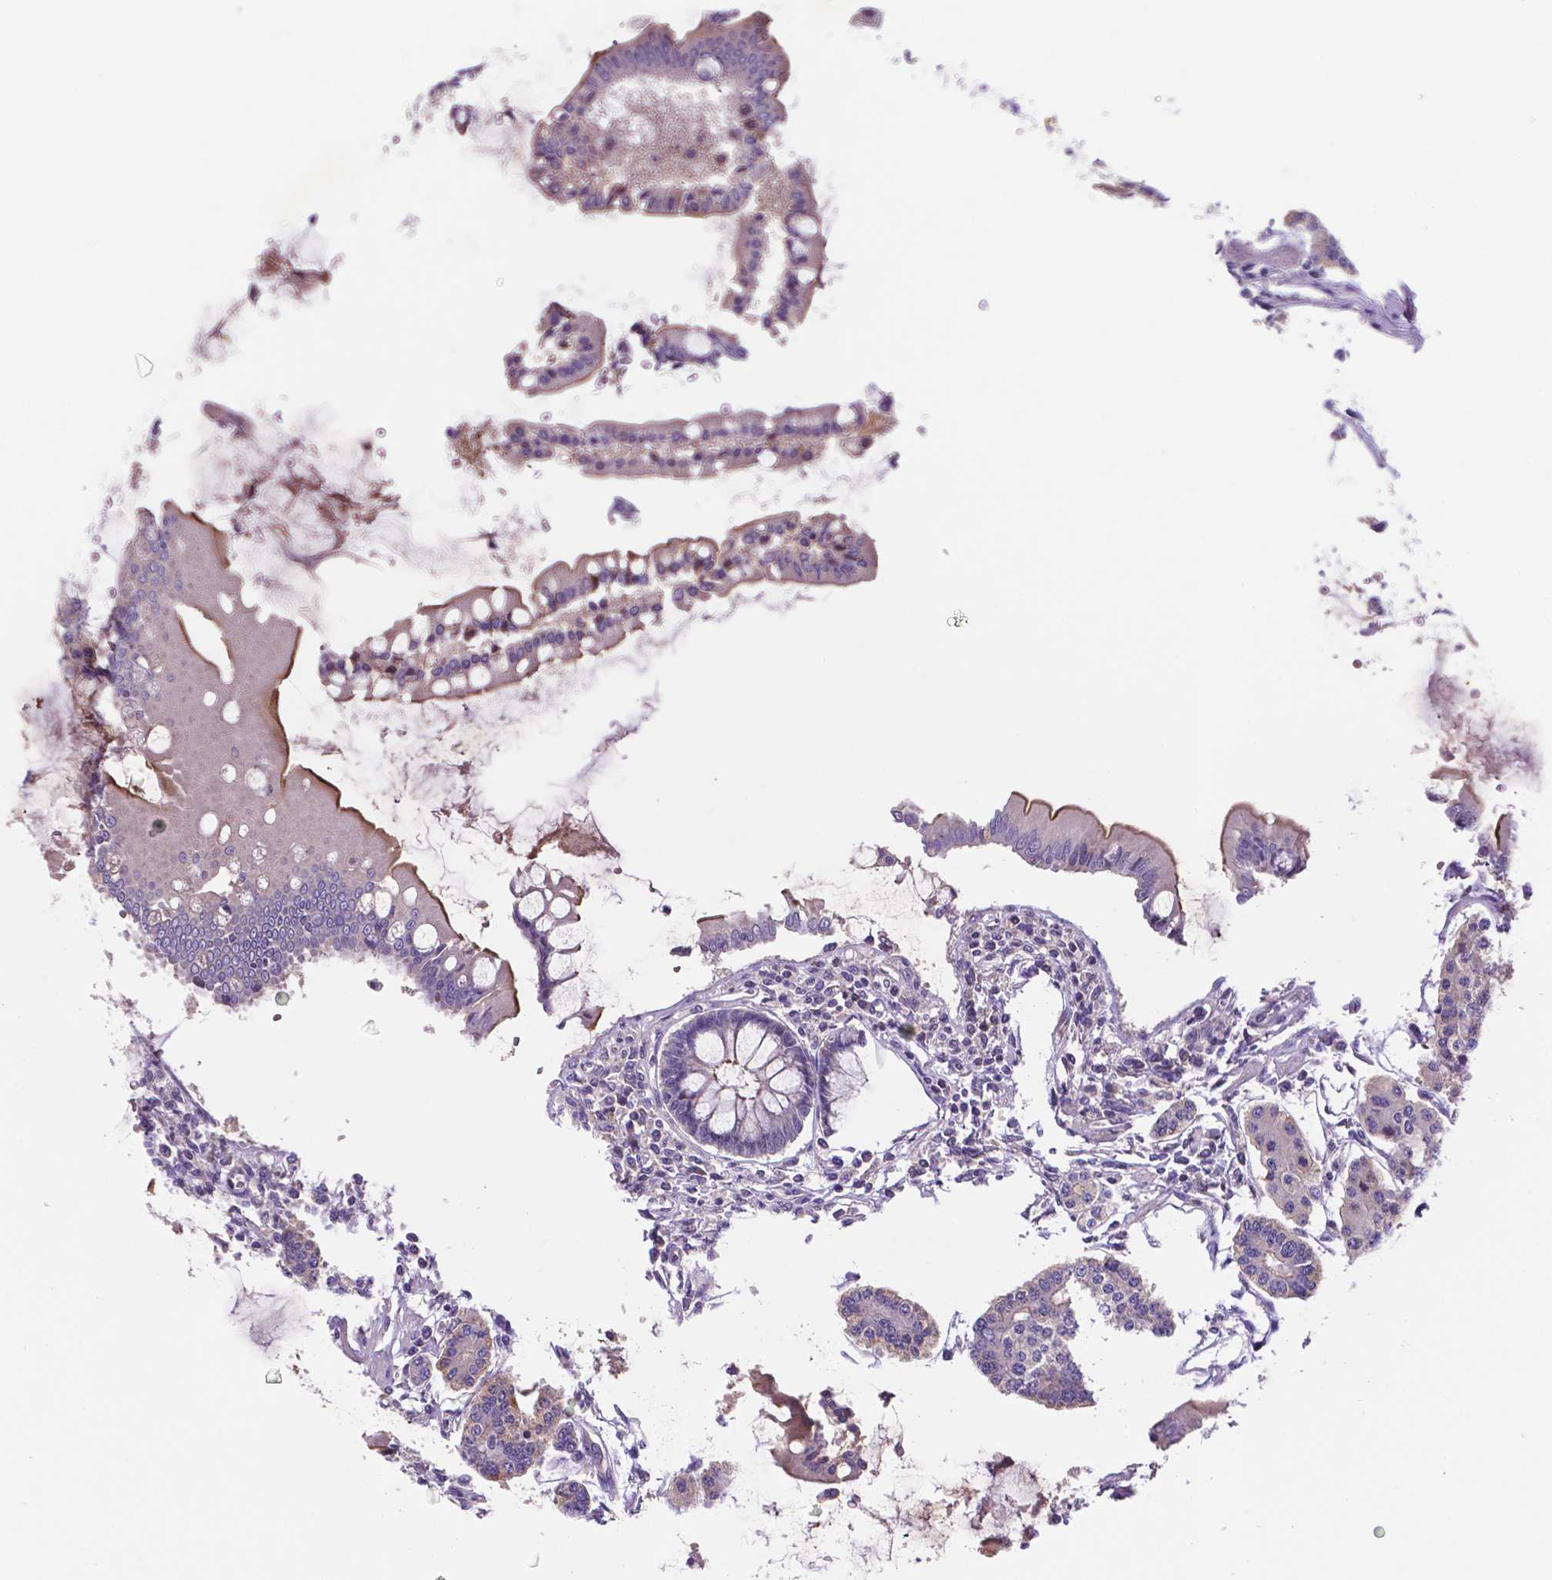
{"staining": {"intensity": "negative", "quantity": "none", "location": "none"}, "tissue": "carcinoid", "cell_type": "Tumor cells", "image_type": "cancer", "snomed": [{"axis": "morphology", "description": "Carcinoid, malignant, NOS"}, {"axis": "topography", "description": "Small intestine"}], "caption": "High power microscopy image of an immunohistochemistry (IHC) photomicrograph of malignant carcinoid, revealing no significant expression in tumor cells.", "gene": "TM4SF20", "patient": {"sex": "female", "age": 65}}